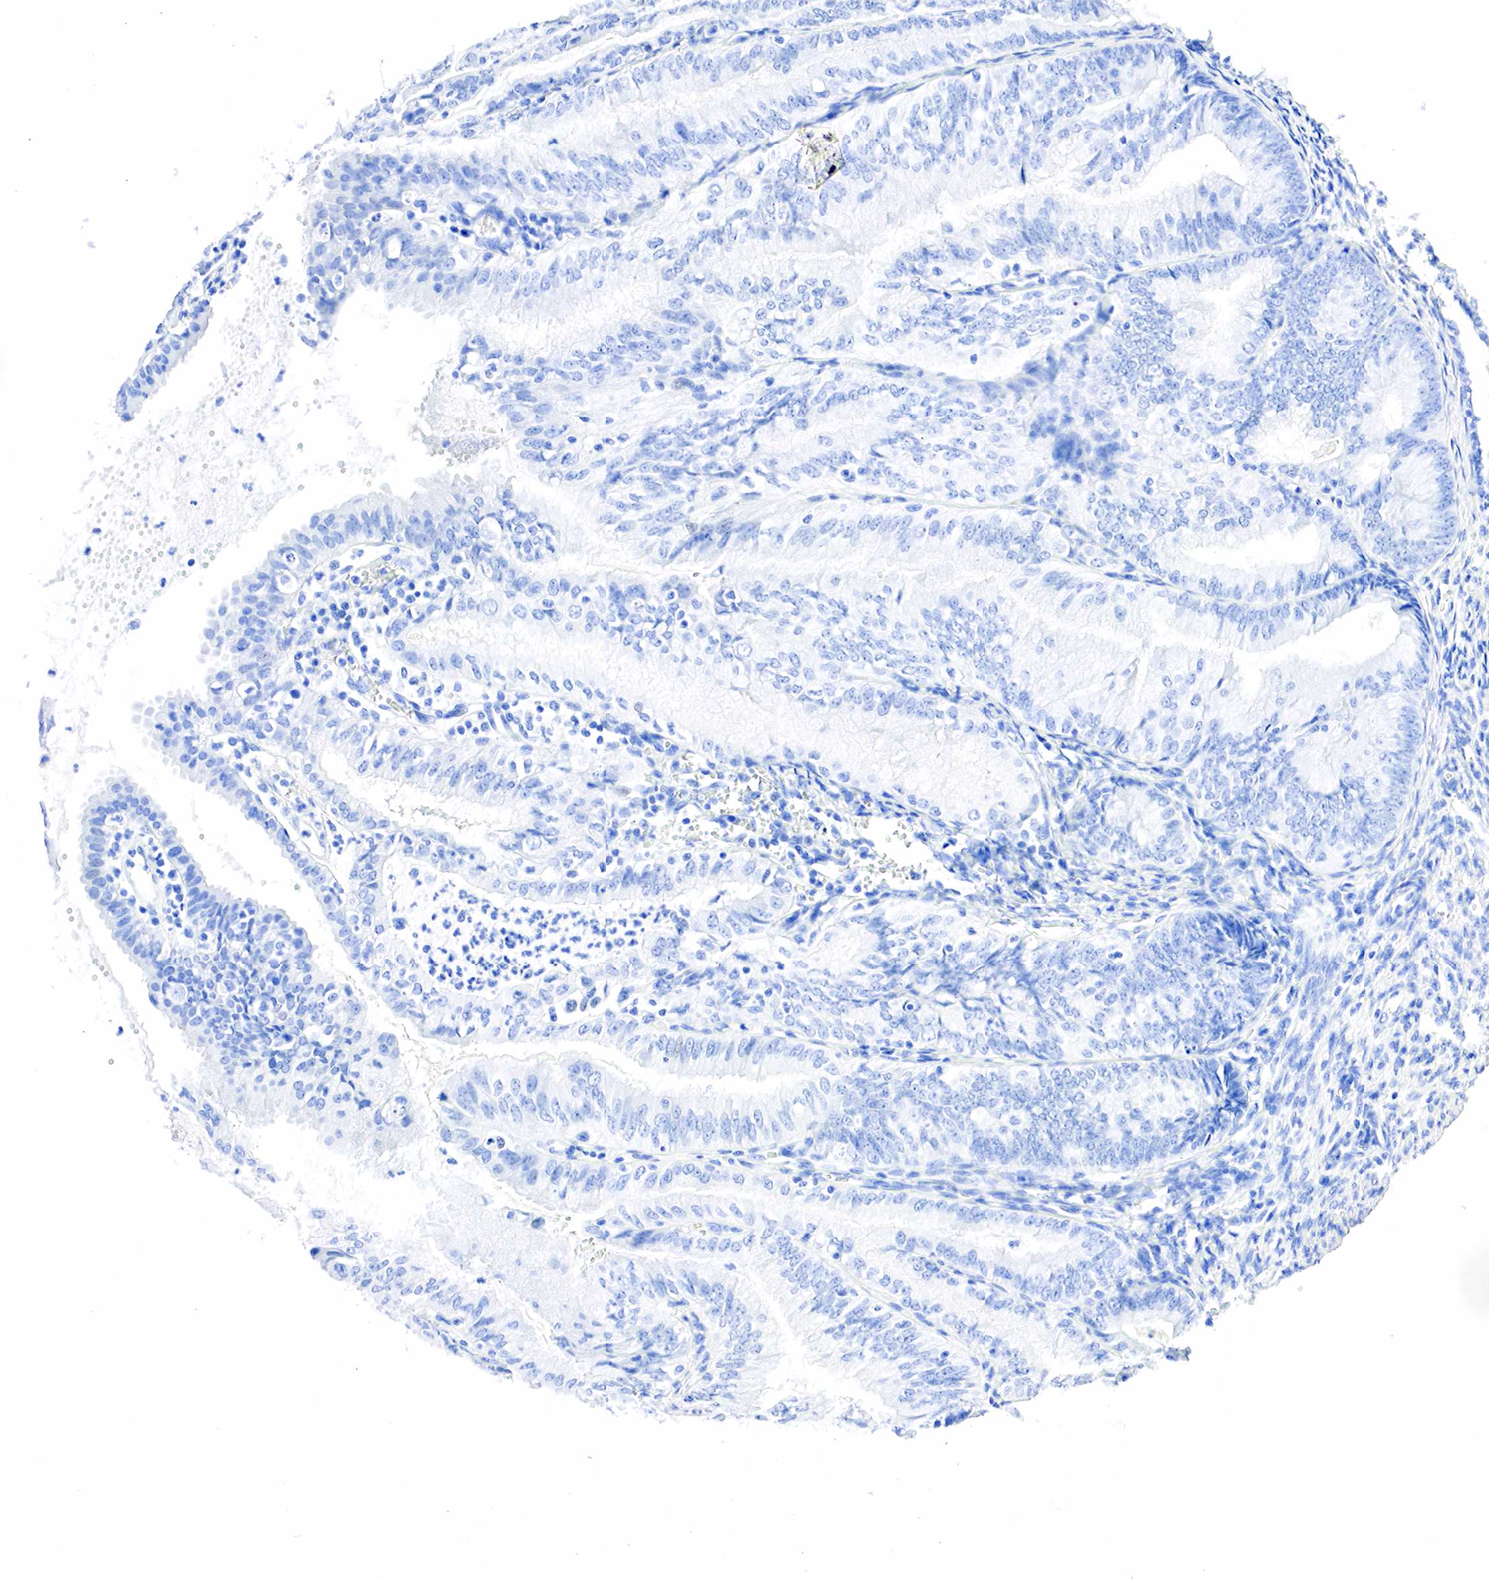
{"staining": {"intensity": "negative", "quantity": "none", "location": "none"}, "tissue": "endometrial cancer", "cell_type": "Tumor cells", "image_type": "cancer", "snomed": [{"axis": "morphology", "description": "Adenocarcinoma, NOS"}, {"axis": "topography", "description": "Endometrium"}], "caption": "Immunohistochemistry (IHC) photomicrograph of neoplastic tissue: human adenocarcinoma (endometrial) stained with DAB reveals no significant protein expression in tumor cells.", "gene": "PTH", "patient": {"sex": "female", "age": 66}}